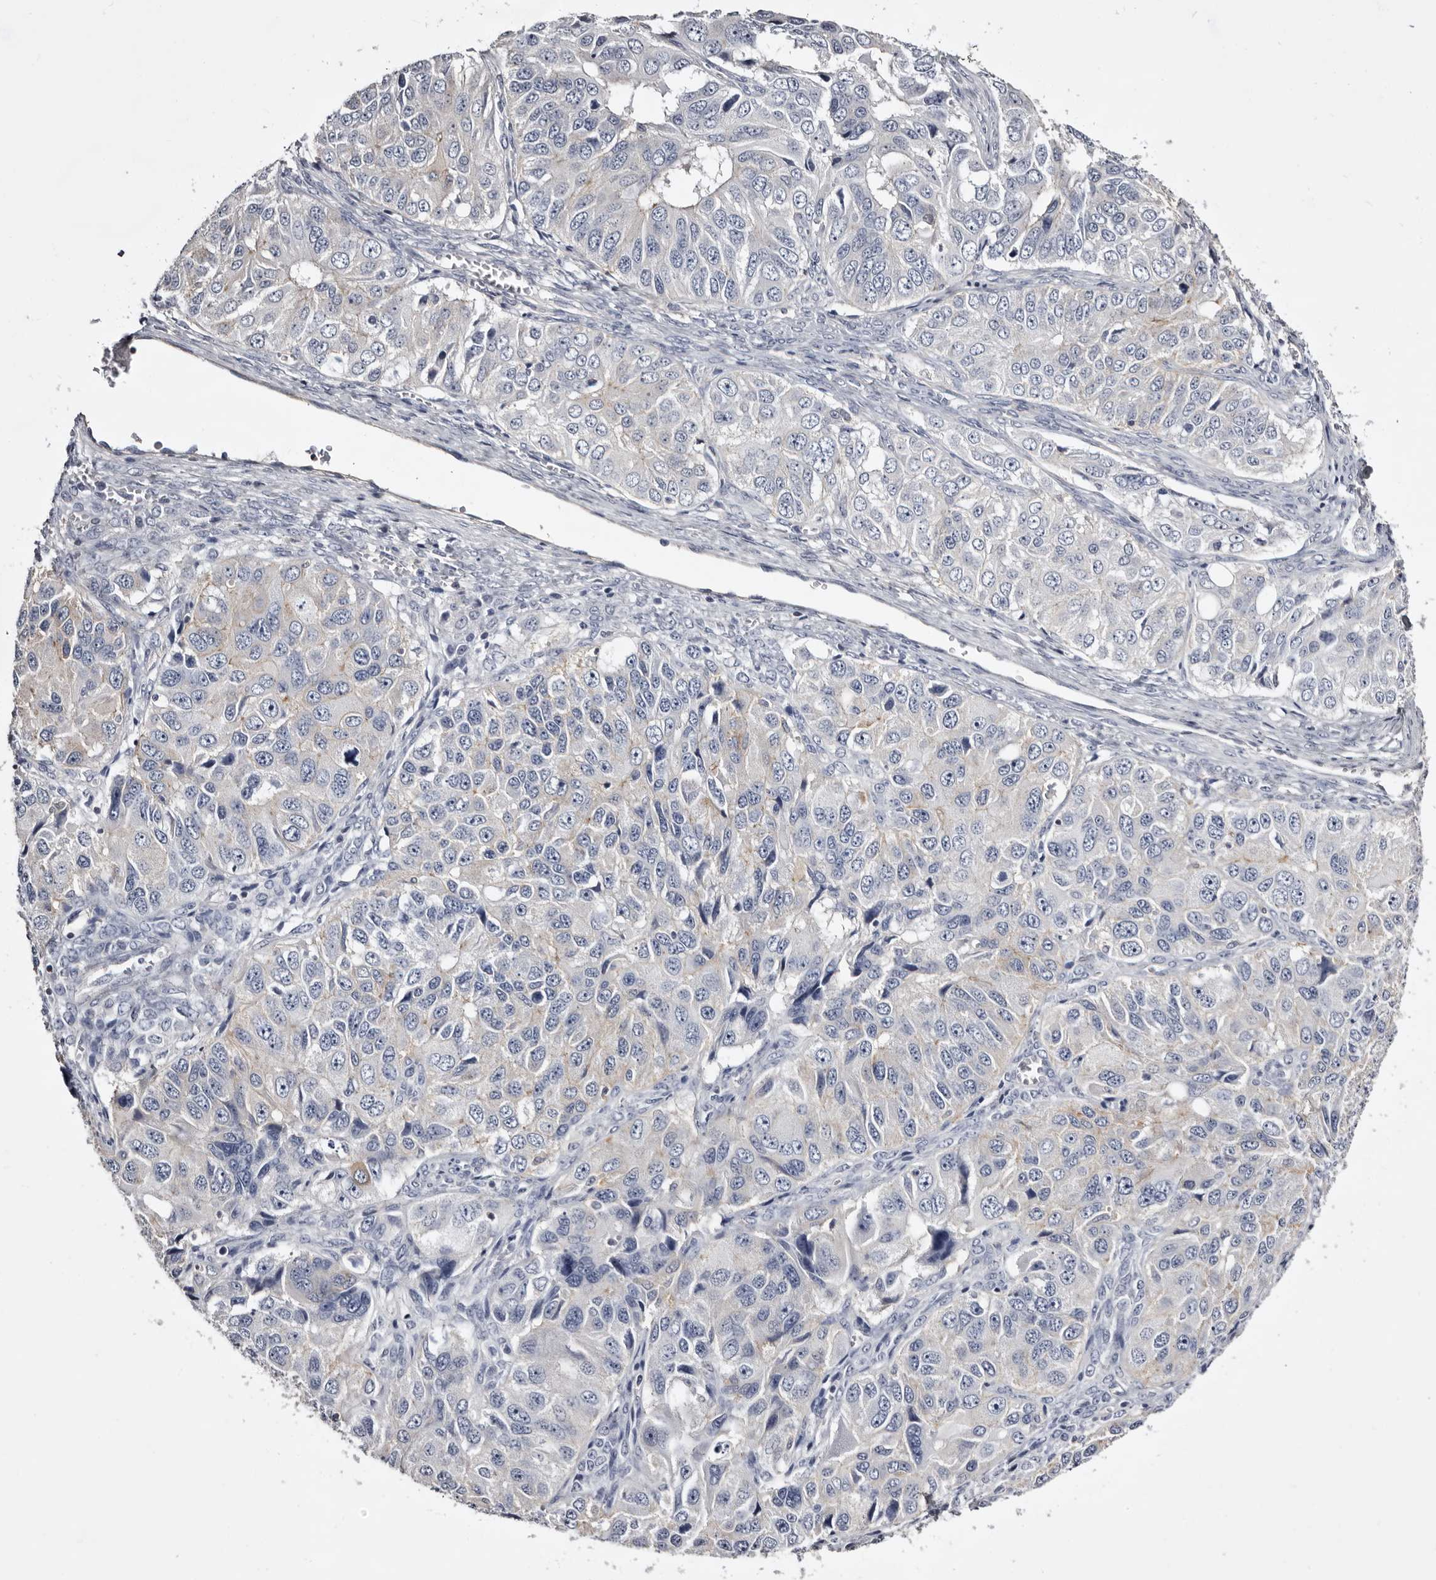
{"staining": {"intensity": "negative", "quantity": "none", "location": "none"}, "tissue": "ovarian cancer", "cell_type": "Tumor cells", "image_type": "cancer", "snomed": [{"axis": "morphology", "description": "Carcinoma, endometroid"}, {"axis": "topography", "description": "Ovary"}], "caption": "This histopathology image is of ovarian cancer stained with IHC to label a protein in brown with the nuclei are counter-stained blue. There is no positivity in tumor cells. (DAB immunohistochemistry (IHC) visualized using brightfield microscopy, high magnification).", "gene": "LAD1", "patient": {"sex": "female", "age": 51}}